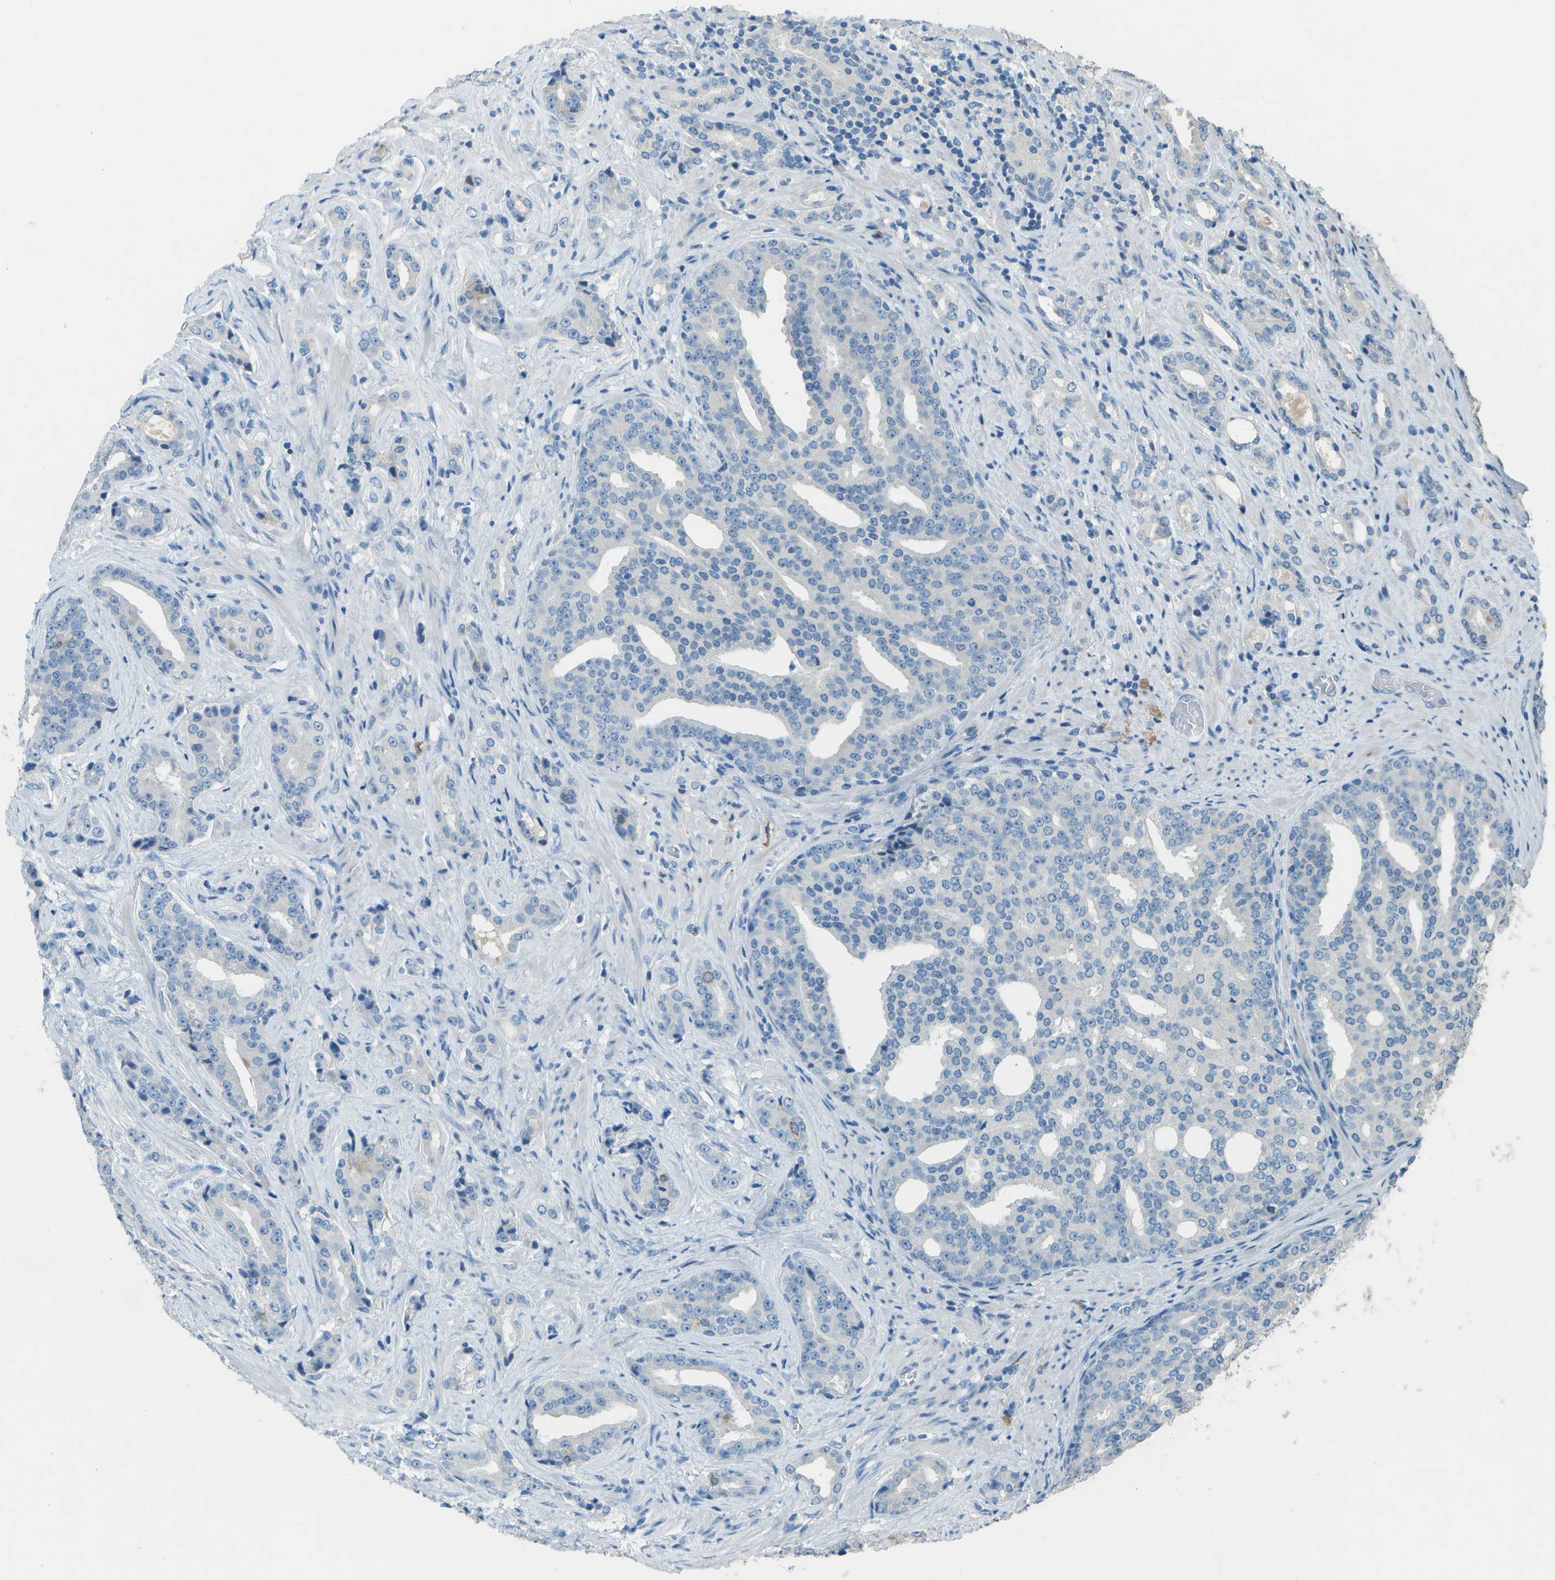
{"staining": {"intensity": "negative", "quantity": "none", "location": "none"}, "tissue": "prostate cancer", "cell_type": "Tumor cells", "image_type": "cancer", "snomed": [{"axis": "morphology", "description": "Adenocarcinoma, High grade"}, {"axis": "topography", "description": "Prostate"}], "caption": "Immunohistochemistry (IHC) histopathology image of prostate cancer stained for a protein (brown), which demonstrates no positivity in tumor cells.", "gene": "LGI2", "patient": {"sex": "male", "age": 71}}